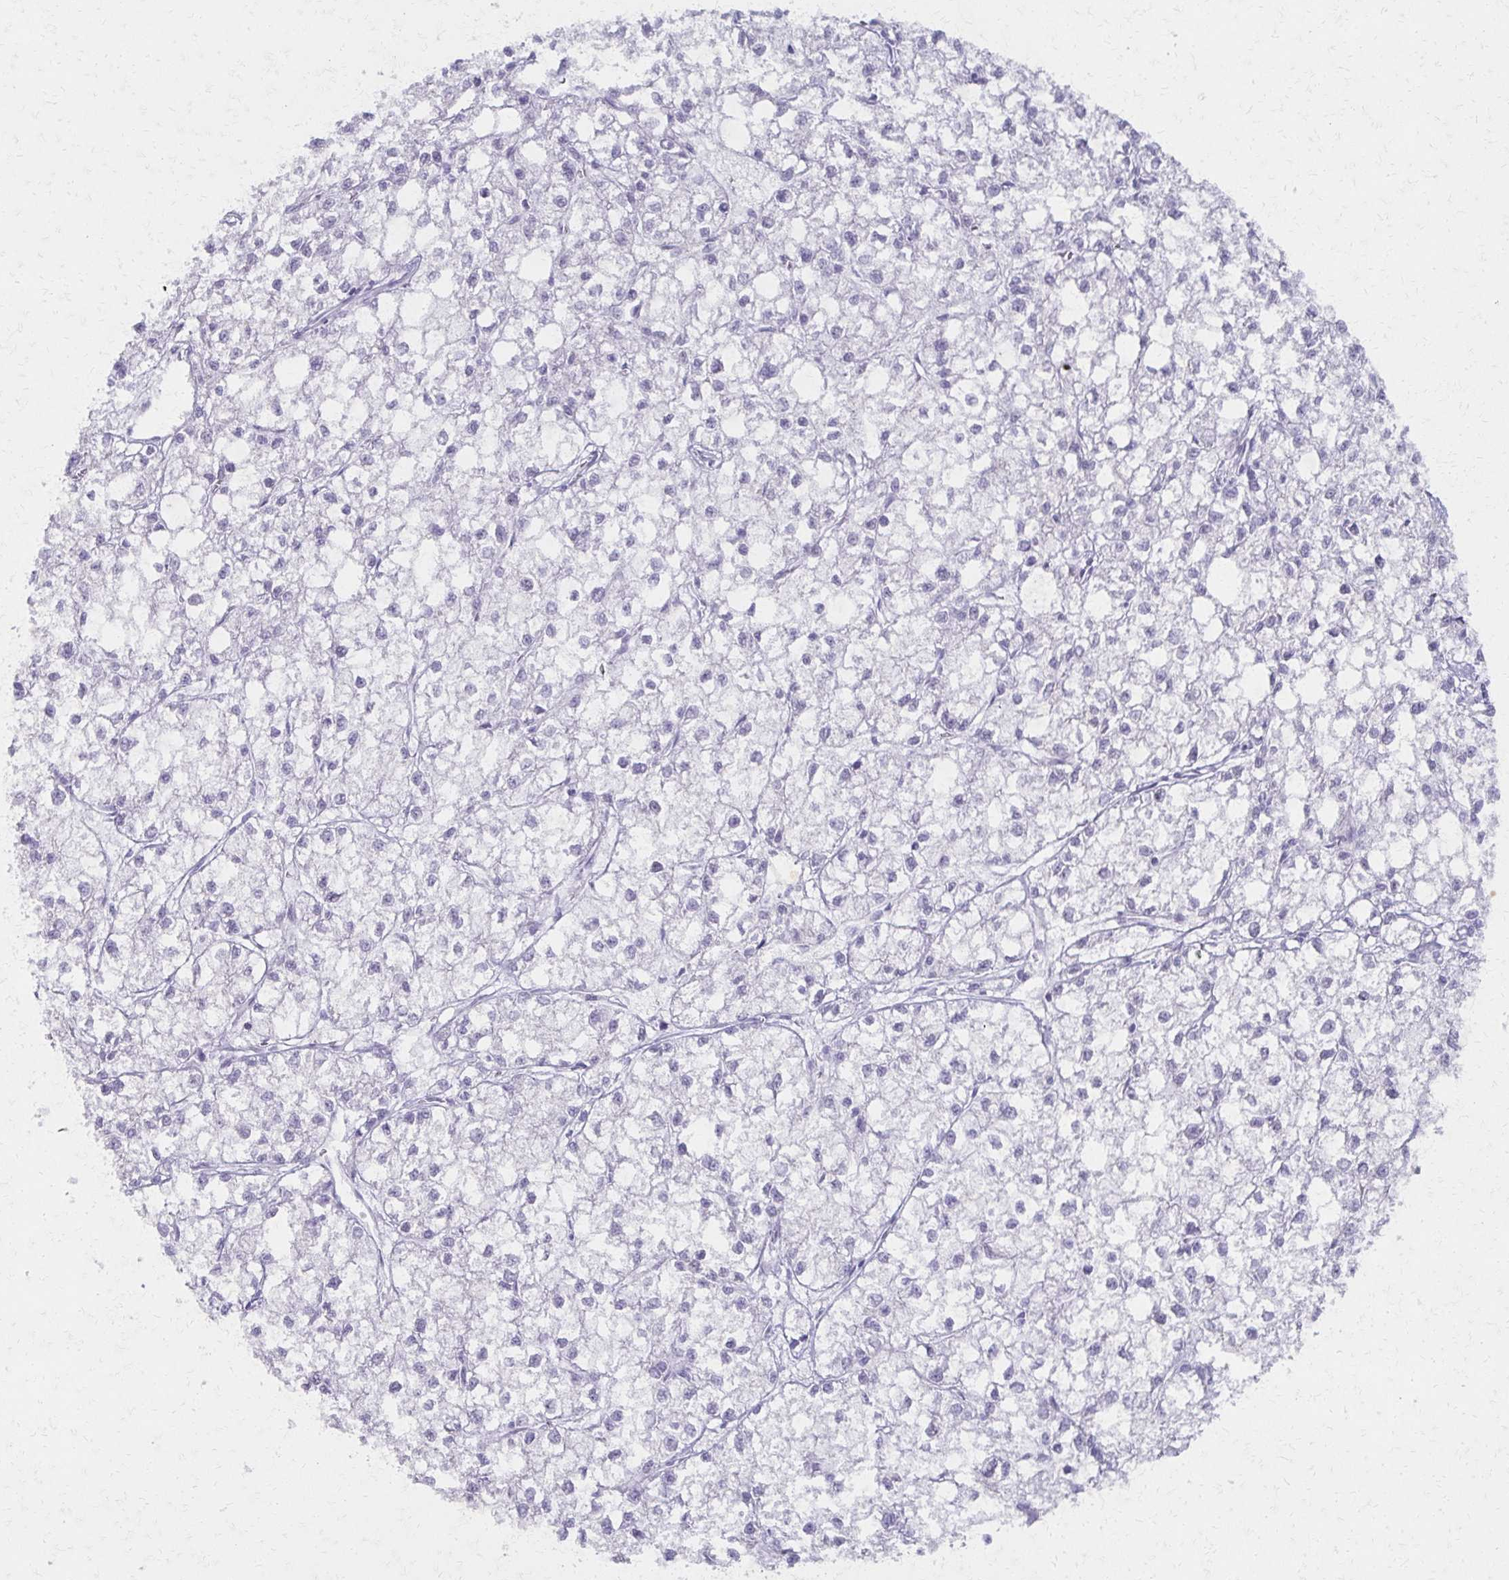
{"staining": {"intensity": "negative", "quantity": "none", "location": "none"}, "tissue": "liver cancer", "cell_type": "Tumor cells", "image_type": "cancer", "snomed": [{"axis": "morphology", "description": "Carcinoma, Hepatocellular, NOS"}, {"axis": "topography", "description": "Liver"}], "caption": "A micrograph of hepatocellular carcinoma (liver) stained for a protein demonstrates no brown staining in tumor cells.", "gene": "MORC4", "patient": {"sex": "female", "age": 43}}